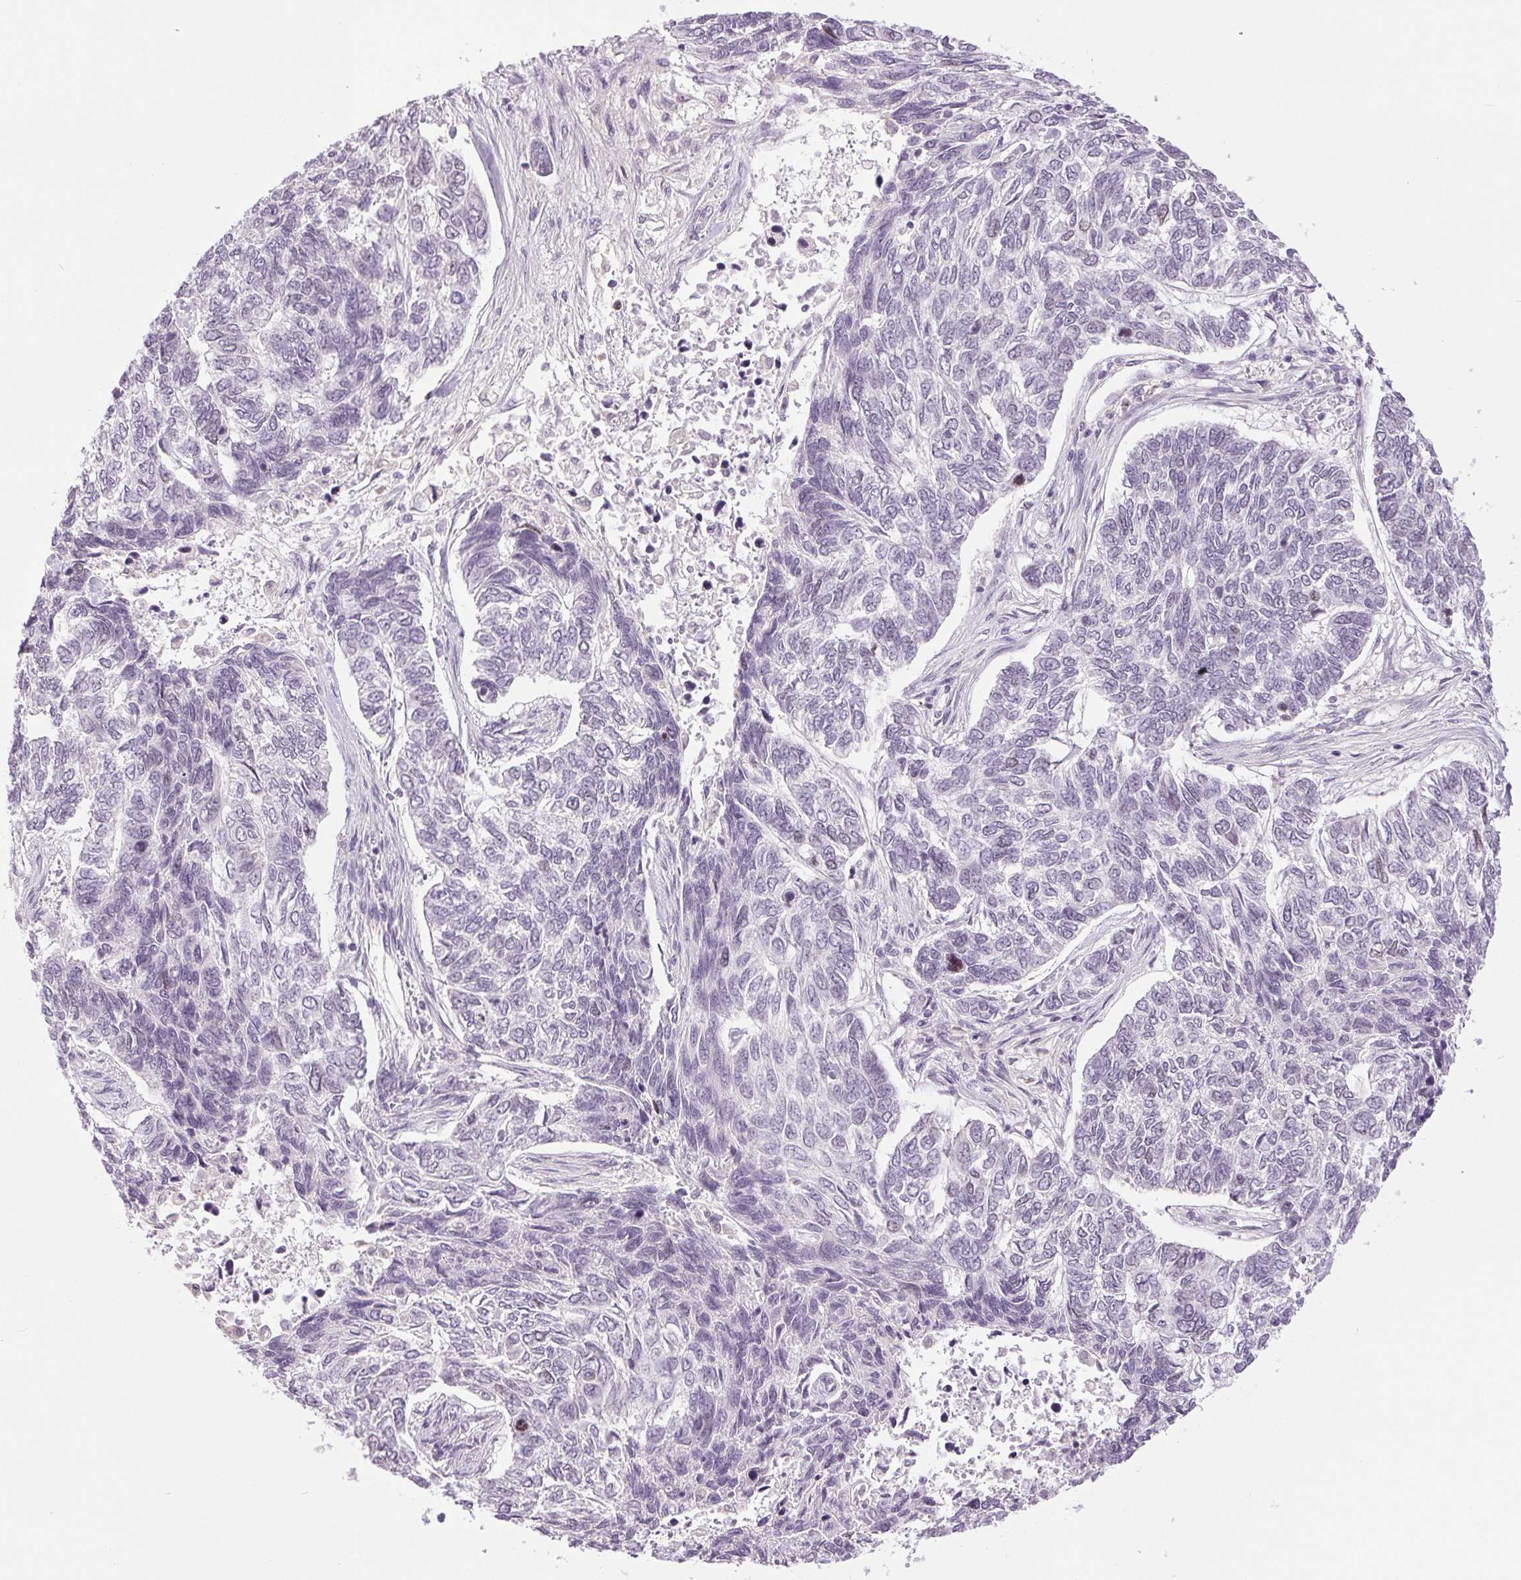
{"staining": {"intensity": "negative", "quantity": "none", "location": "none"}, "tissue": "skin cancer", "cell_type": "Tumor cells", "image_type": "cancer", "snomed": [{"axis": "morphology", "description": "Basal cell carcinoma"}, {"axis": "topography", "description": "Skin"}], "caption": "The immunohistochemistry (IHC) image has no significant staining in tumor cells of skin cancer tissue.", "gene": "SMIM6", "patient": {"sex": "female", "age": 65}}